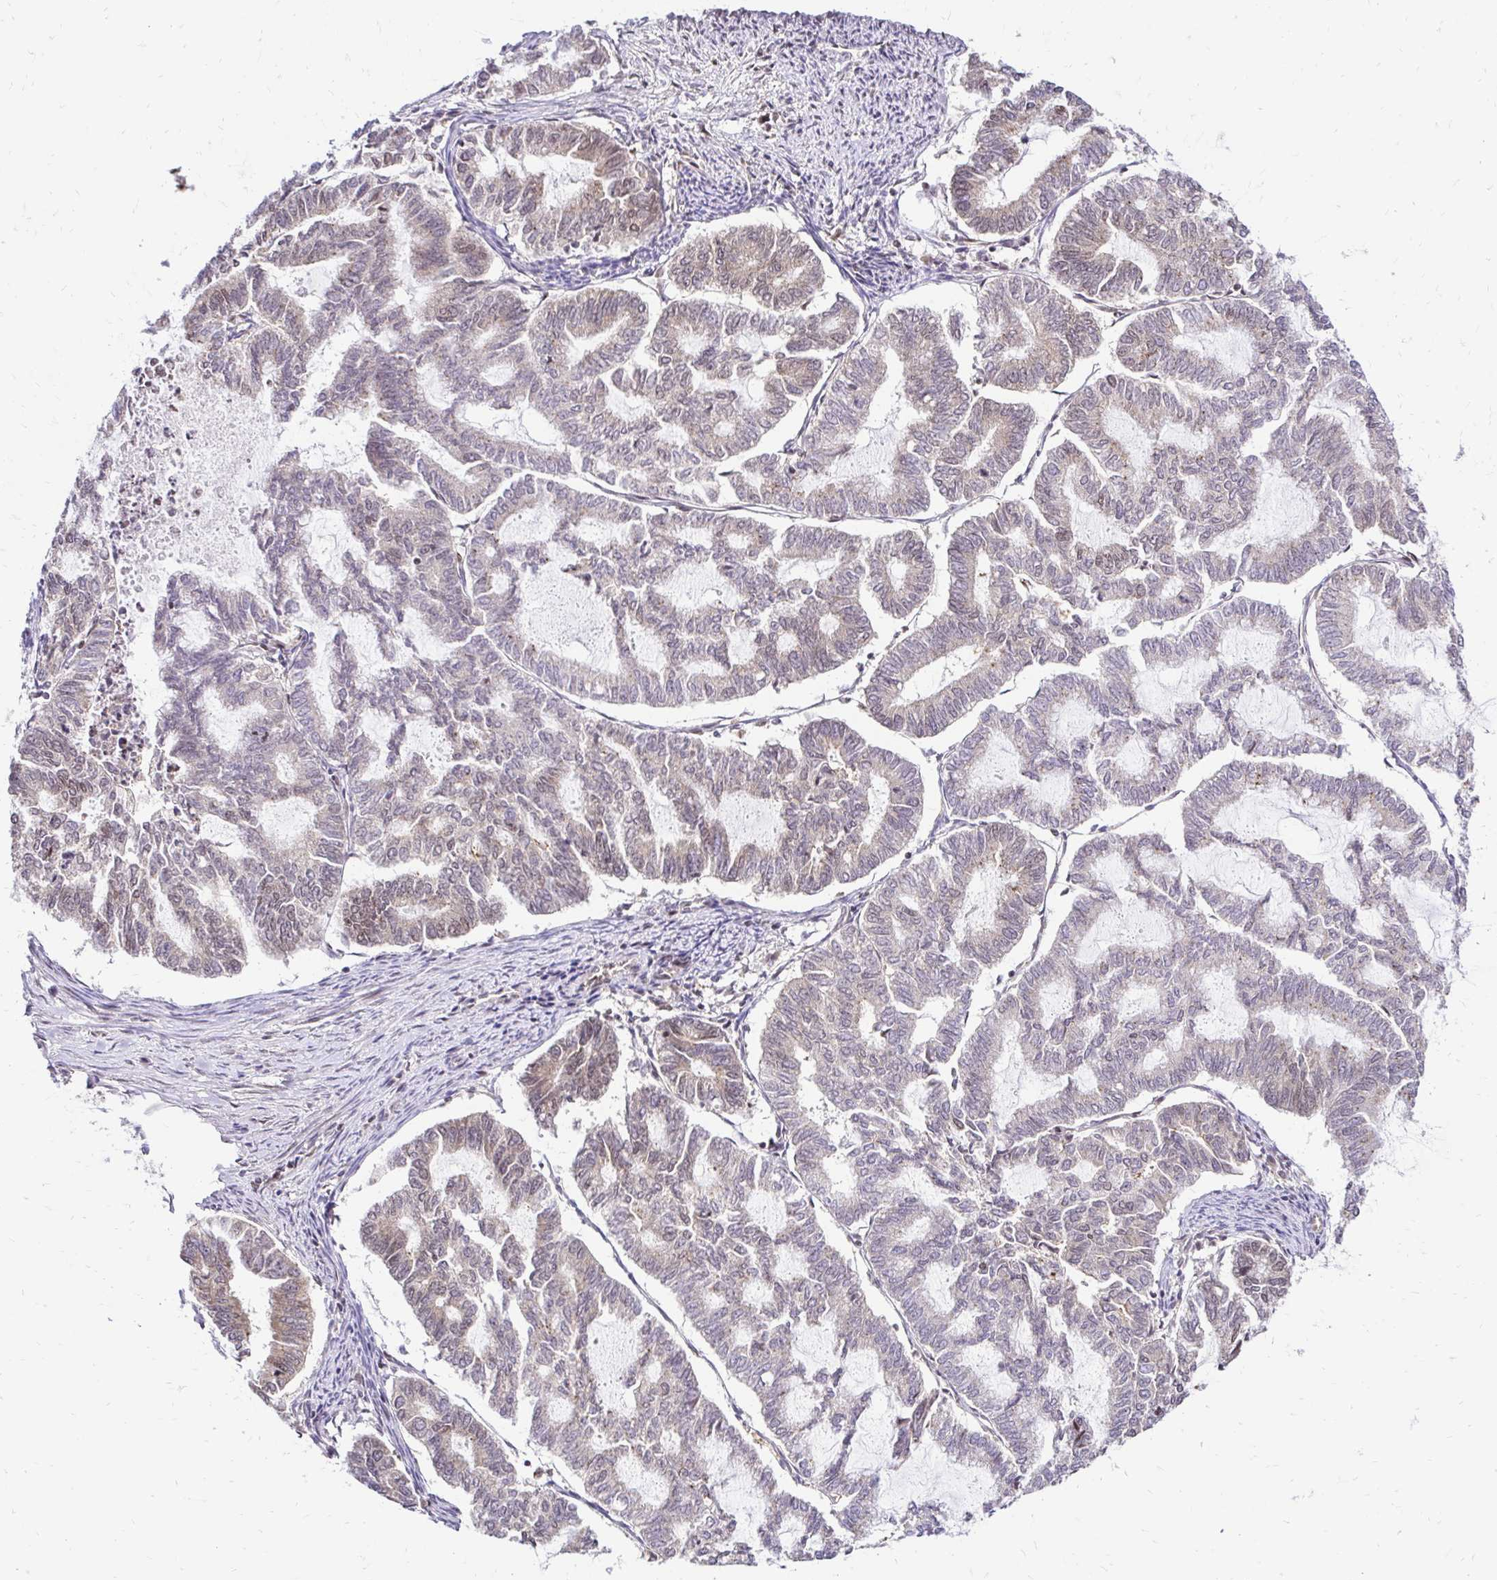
{"staining": {"intensity": "weak", "quantity": "<25%", "location": "cytoplasmic/membranous"}, "tissue": "endometrial cancer", "cell_type": "Tumor cells", "image_type": "cancer", "snomed": [{"axis": "morphology", "description": "Adenocarcinoma, NOS"}, {"axis": "topography", "description": "Endometrium"}], "caption": "Immunohistochemistry (IHC) histopathology image of endometrial adenocarcinoma stained for a protein (brown), which displays no expression in tumor cells.", "gene": "GLYR1", "patient": {"sex": "female", "age": 79}}